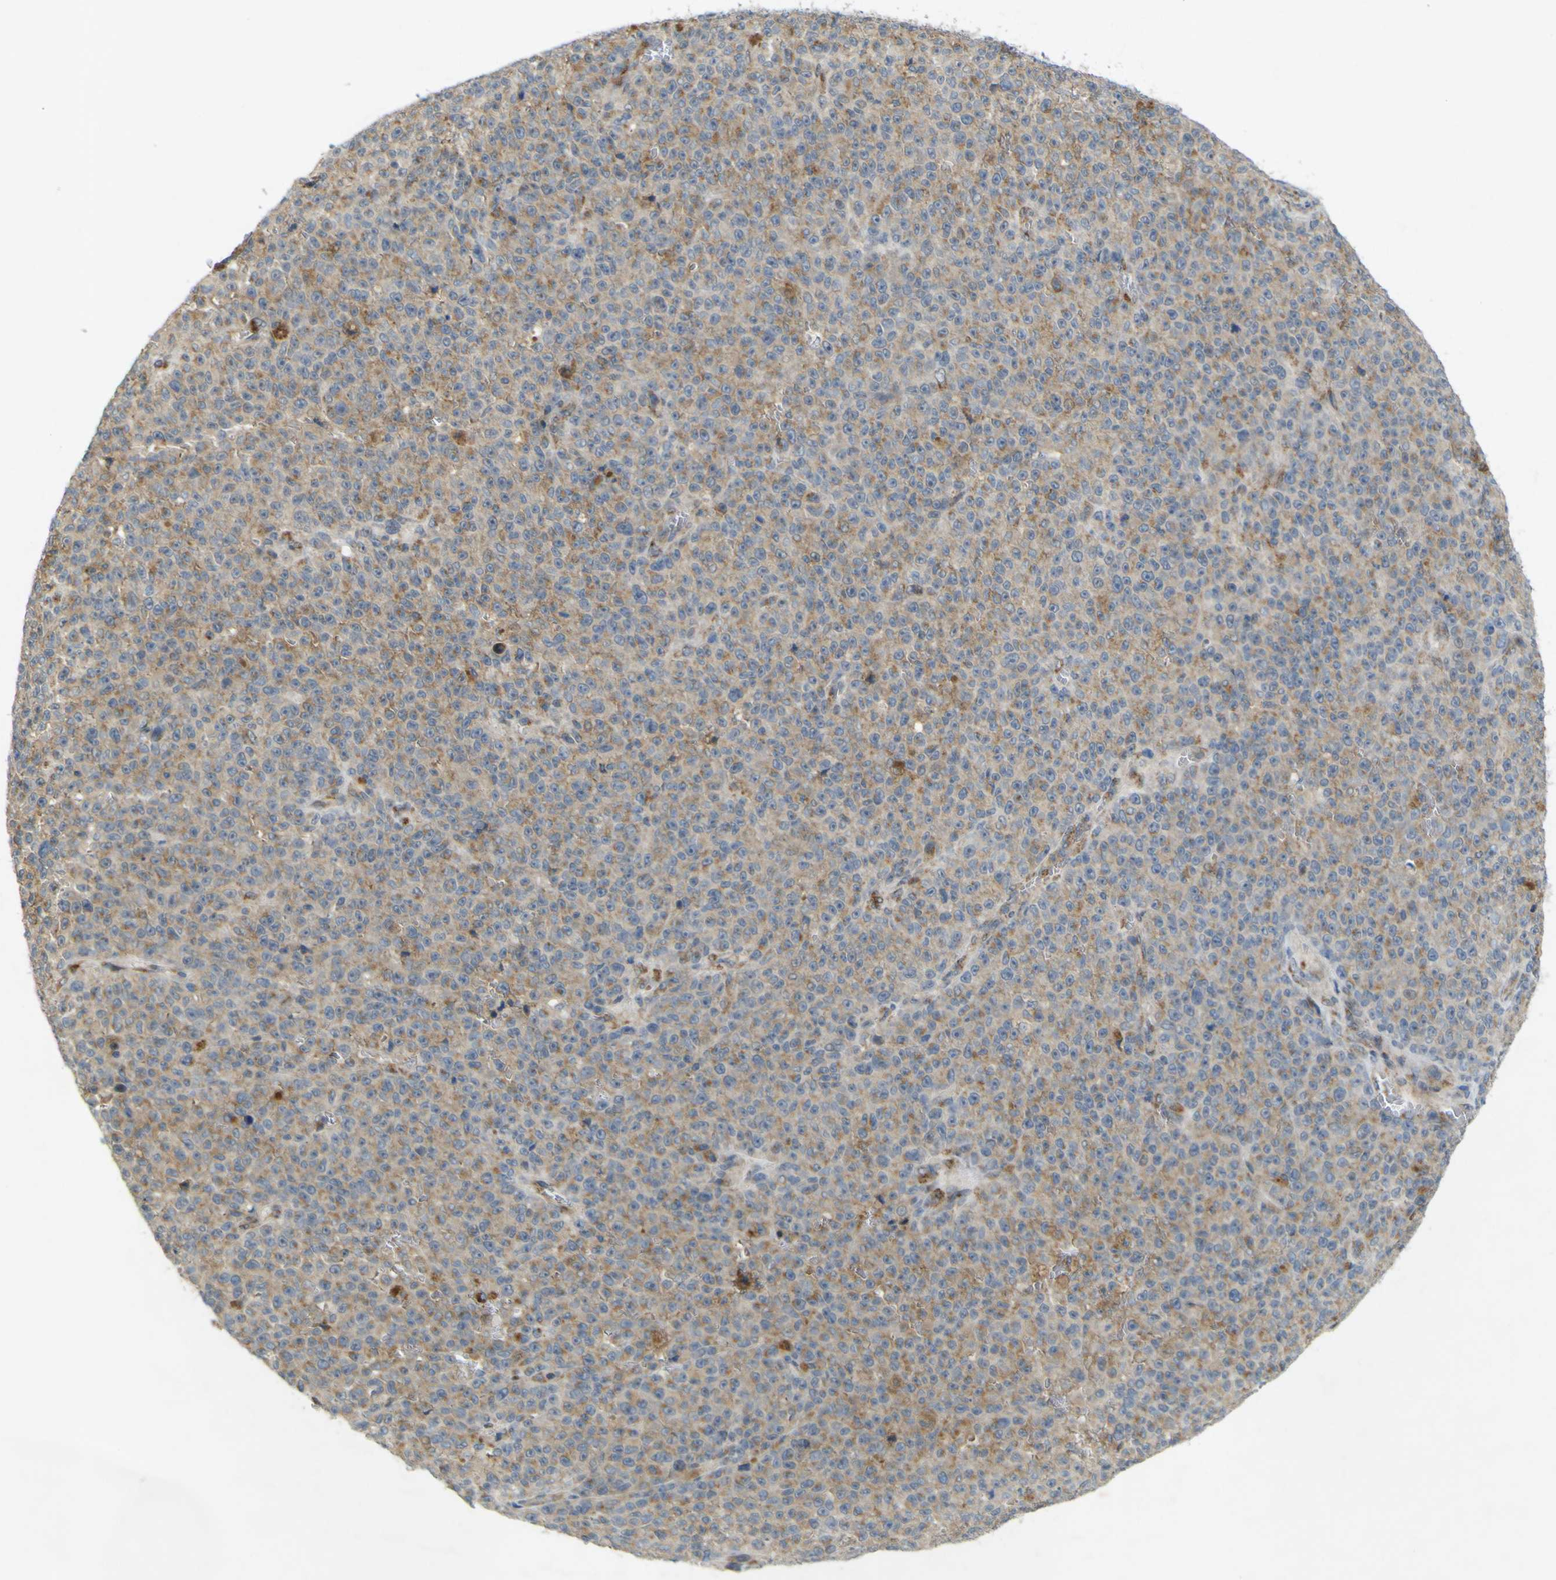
{"staining": {"intensity": "negative", "quantity": "none", "location": "none"}, "tissue": "melanoma", "cell_type": "Tumor cells", "image_type": "cancer", "snomed": [{"axis": "morphology", "description": "Malignant melanoma, NOS"}, {"axis": "topography", "description": "Skin"}], "caption": "Immunohistochemistry histopathology image of neoplastic tissue: human melanoma stained with DAB displays no significant protein staining in tumor cells.", "gene": "IGF2R", "patient": {"sex": "female", "age": 82}}